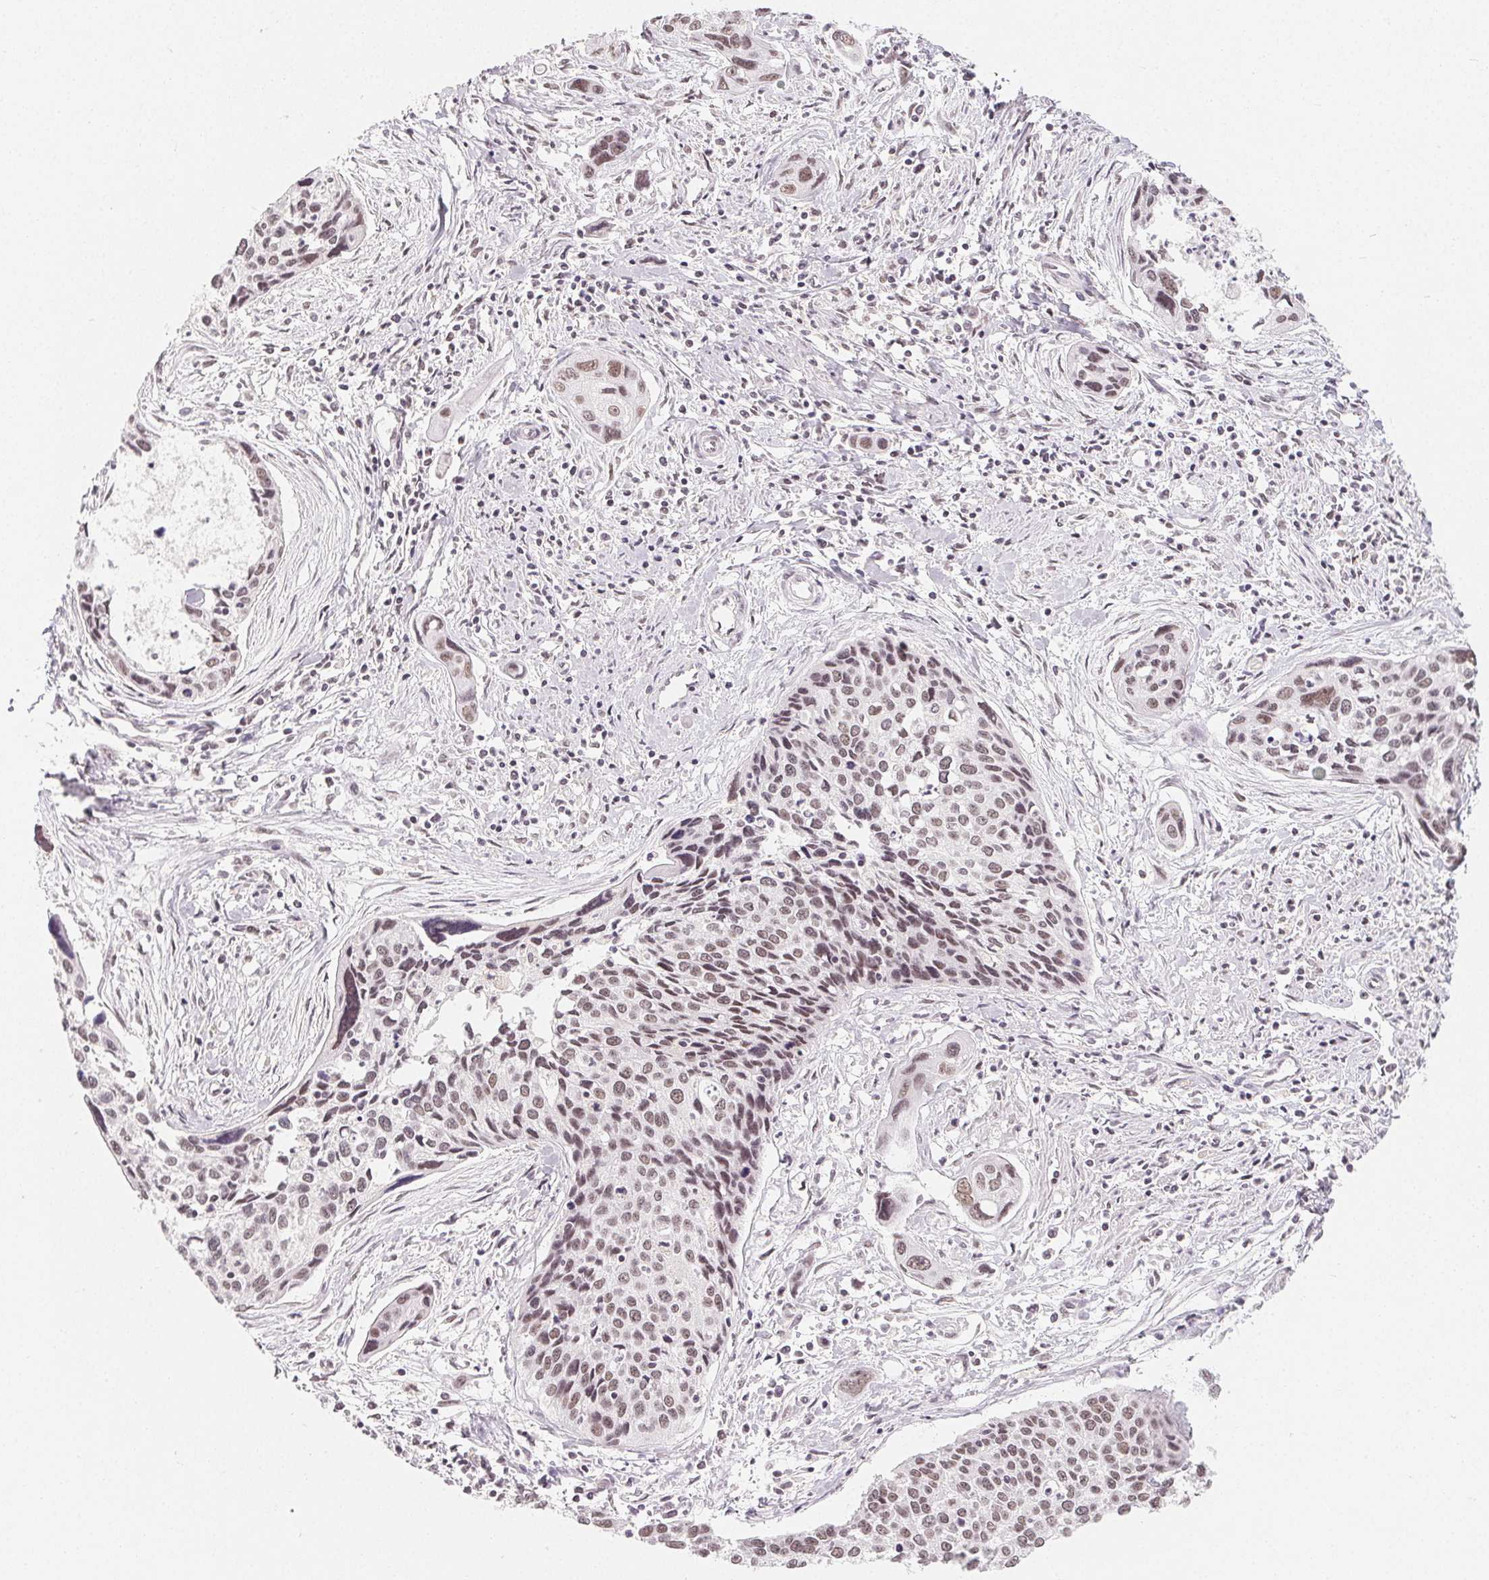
{"staining": {"intensity": "weak", "quantity": ">75%", "location": "nuclear"}, "tissue": "cervical cancer", "cell_type": "Tumor cells", "image_type": "cancer", "snomed": [{"axis": "morphology", "description": "Squamous cell carcinoma, NOS"}, {"axis": "topography", "description": "Cervix"}], "caption": "Cervical cancer stained with a brown dye reveals weak nuclear positive positivity in about >75% of tumor cells.", "gene": "NXF3", "patient": {"sex": "female", "age": 31}}